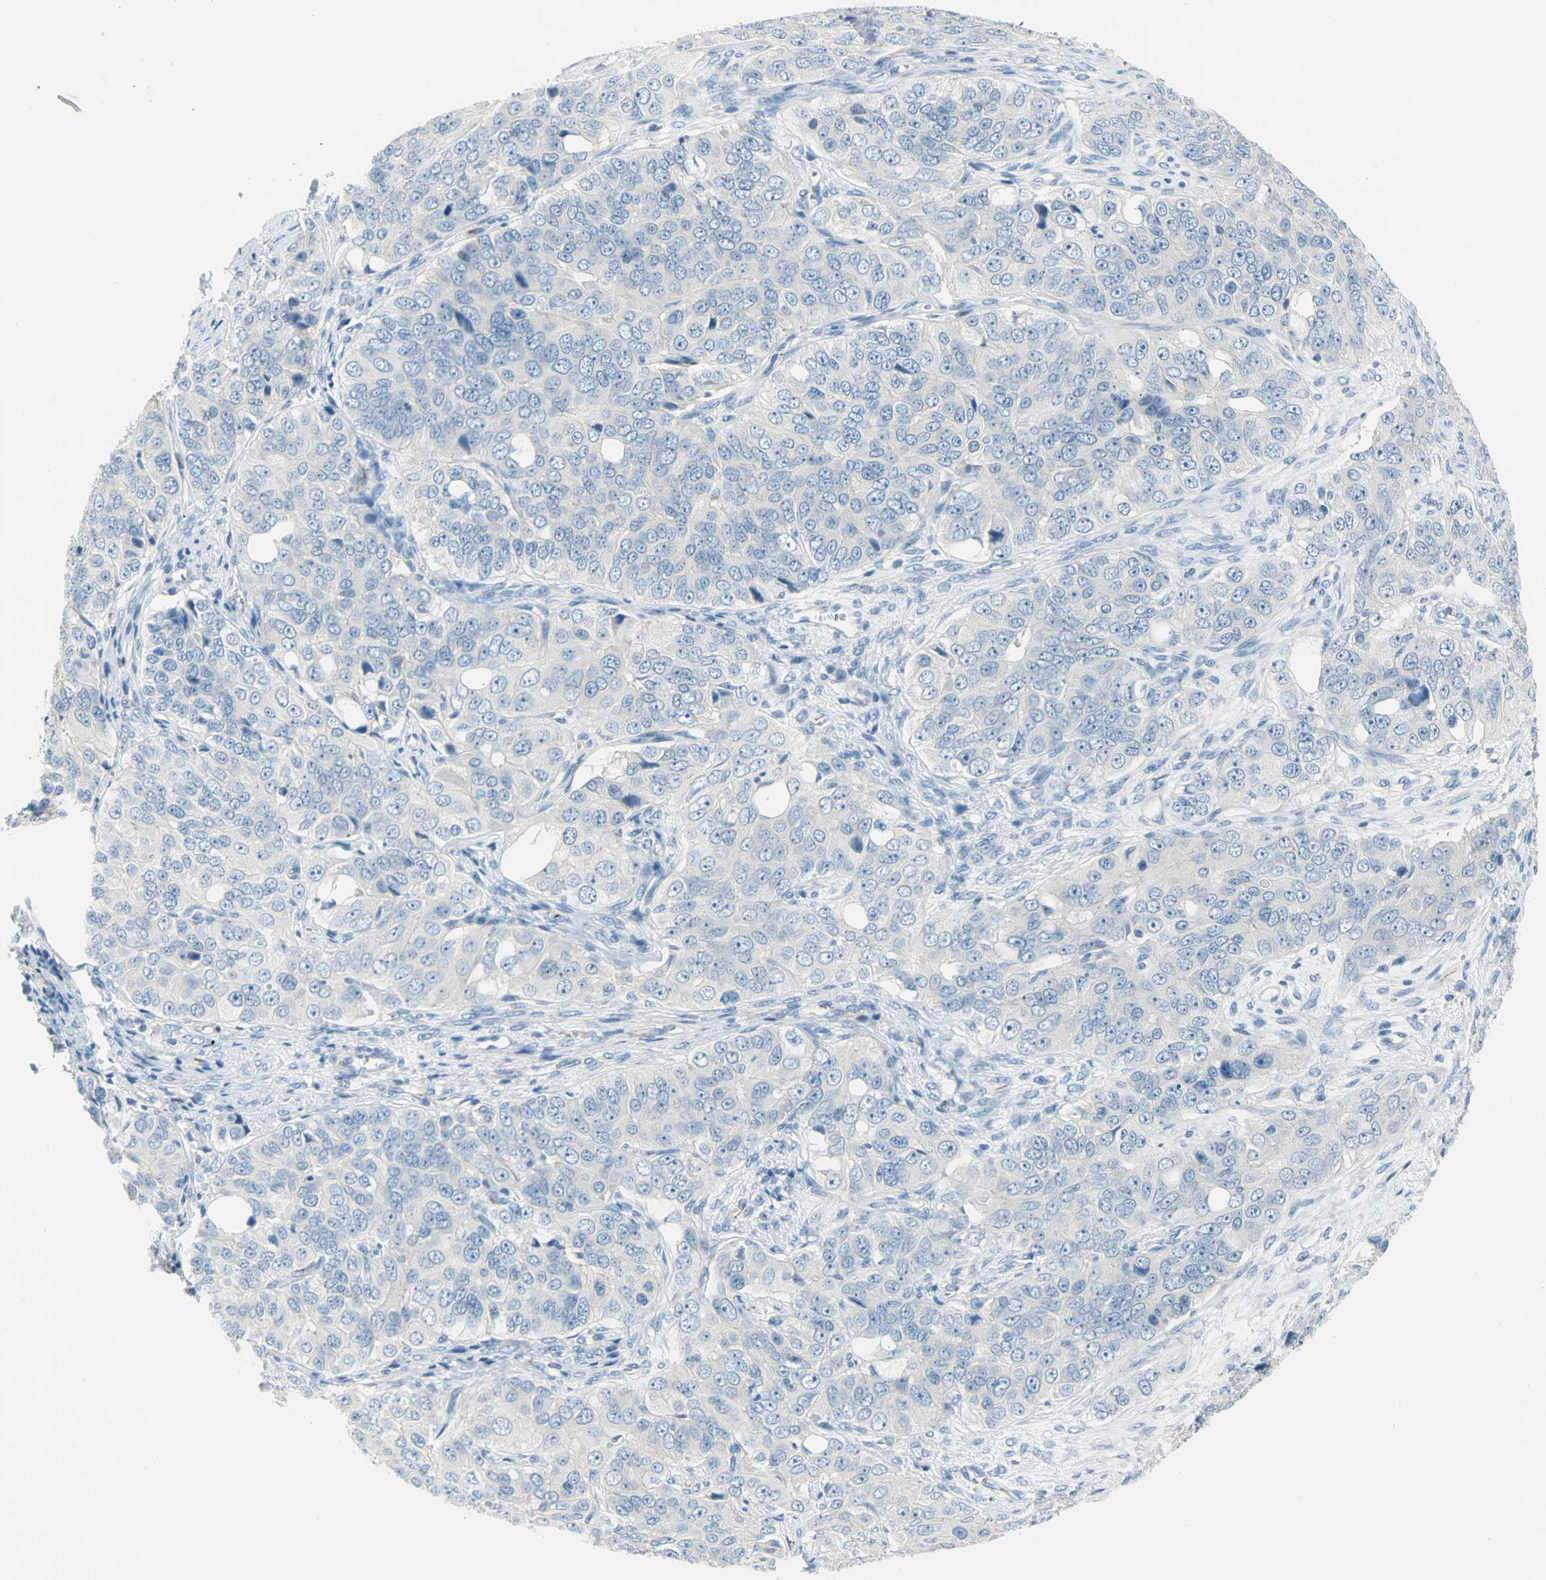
{"staining": {"intensity": "negative", "quantity": "none", "location": "none"}, "tissue": "ovarian cancer", "cell_type": "Tumor cells", "image_type": "cancer", "snomed": [{"axis": "morphology", "description": "Carcinoma, endometroid"}, {"axis": "topography", "description": "Ovary"}], "caption": "Tumor cells are negative for brown protein staining in endometroid carcinoma (ovarian).", "gene": "ALOX15", "patient": {"sex": "female", "age": 51}}